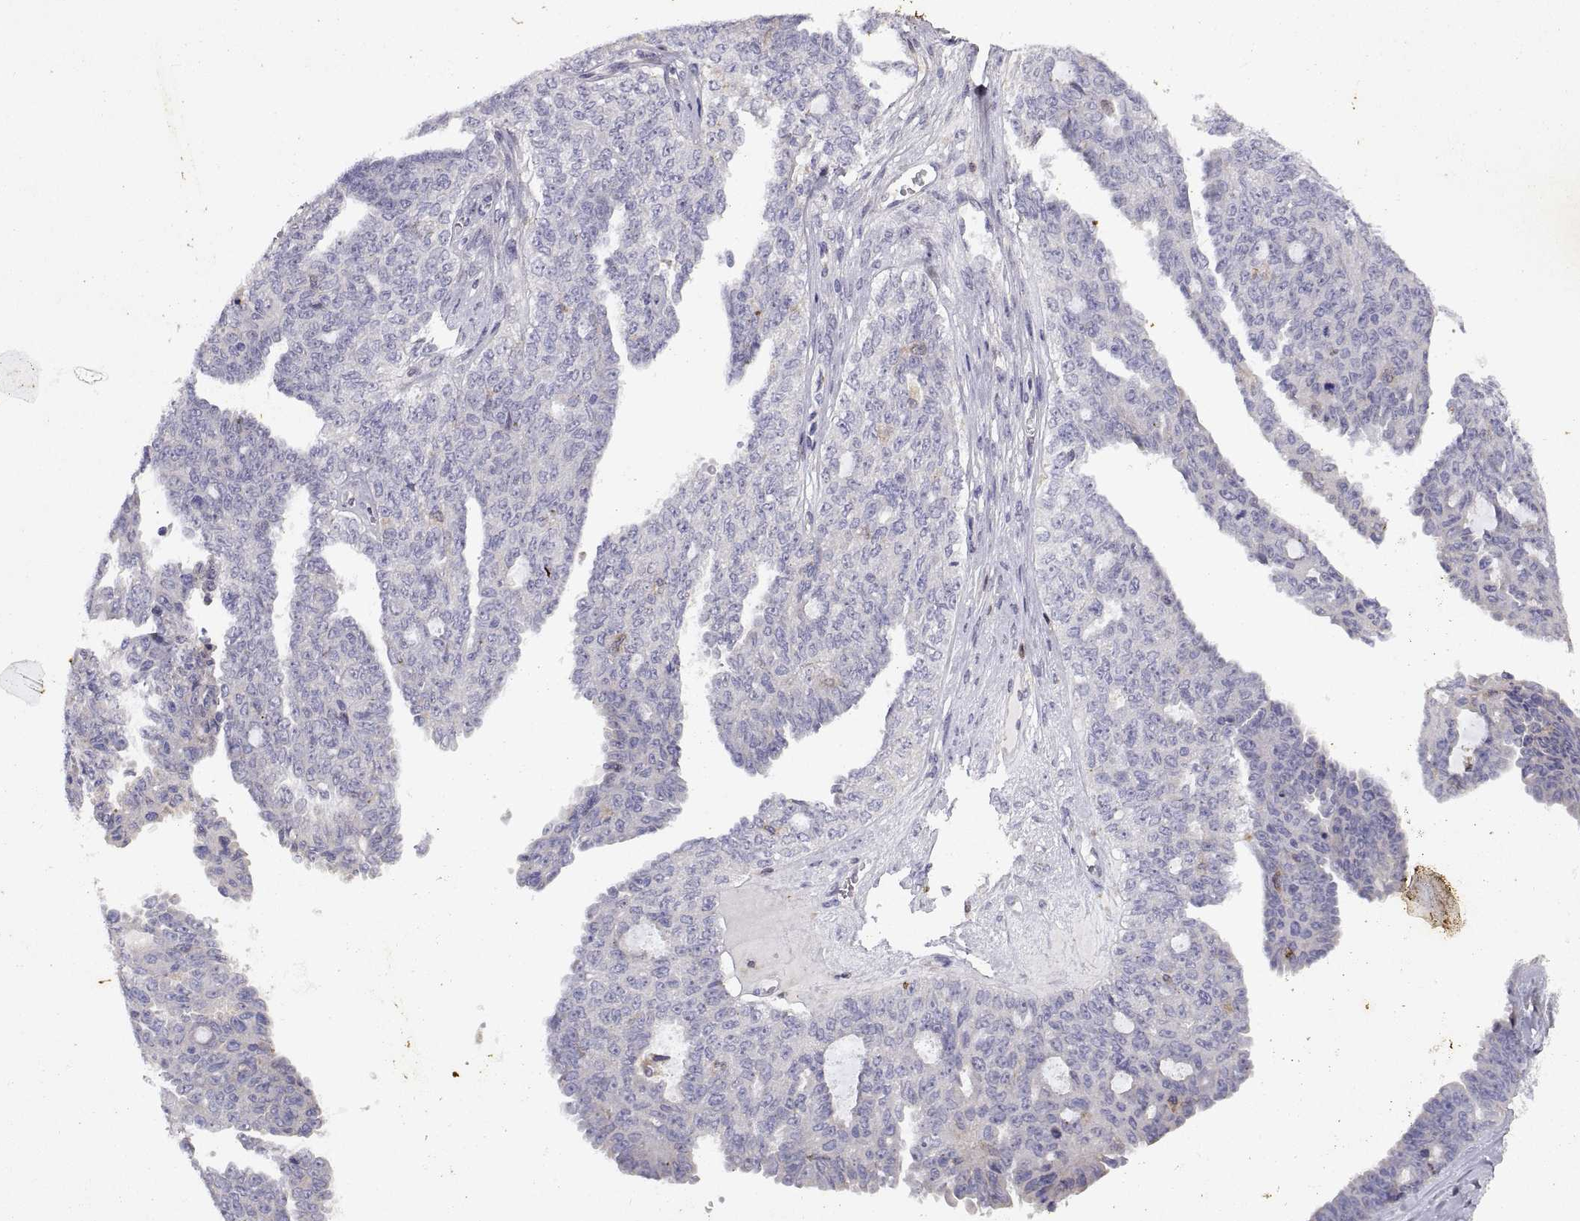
{"staining": {"intensity": "negative", "quantity": "none", "location": "none"}, "tissue": "ovarian cancer", "cell_type": "Tumor cells", "image_type": "cancer", "snomed": [{"axis": "morphology", "description": "Cystadenocarcinoma, serous, NOS"}, {"axis": "topography", "description": "Ovary"}], "caption": "DAB immunohistochemical staining of ovarian serous cystadenocarcinoma shows no significant positivity in tumor cells.", "gene": "DOK3", "patient": {"sex": "female", "age": 71}}